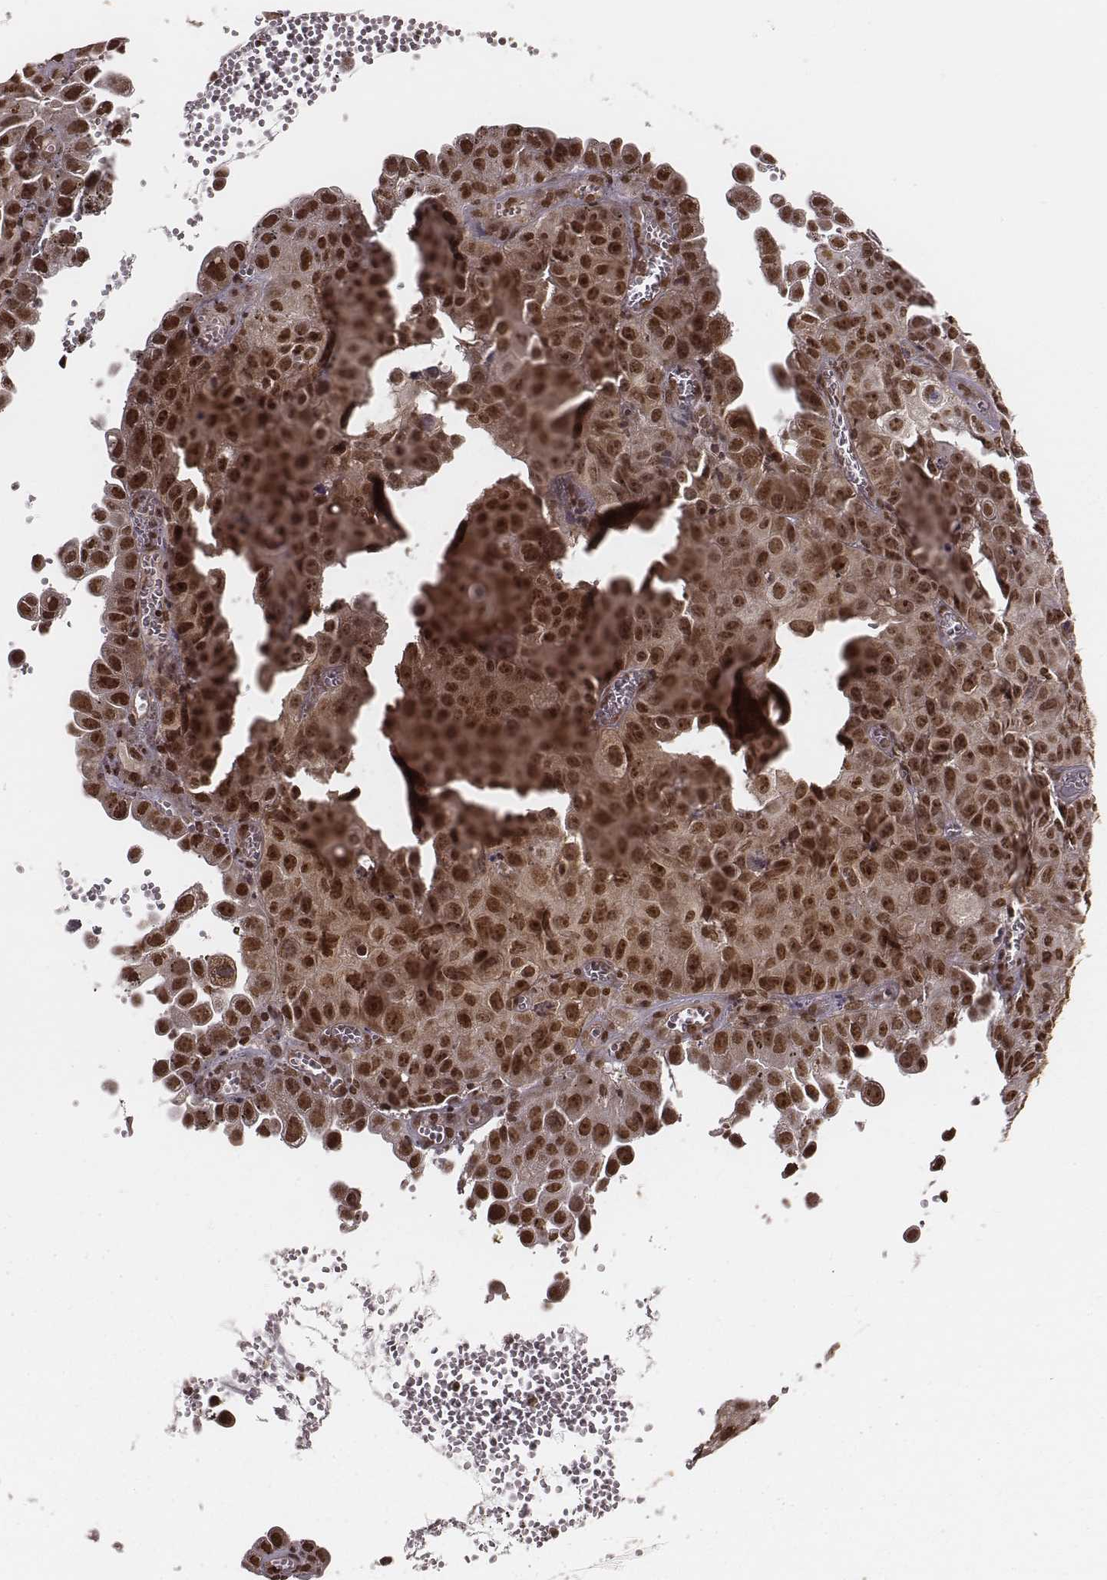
{"staining": {"intensity": "moderate", "quantity": ">75%", "location": "nuclear"}, "tissue": "cervical cancer", "cell_type": "Tumor cells", "image_type": "cancer", "snomed": [{"axis": "morphology", "description": "Squamous cell carcinoma, NOS"}, {"axis": "topography", "description": "Cervix"}], "caption": "This is a micrograph of immunohistochemistry staining of cervical cancer (squamous cell carcinoma), which shows moderate expression in the nuclear of tumor cells.", "gene": "NFX1", "patient": {"sex": "female", "age": 55}}